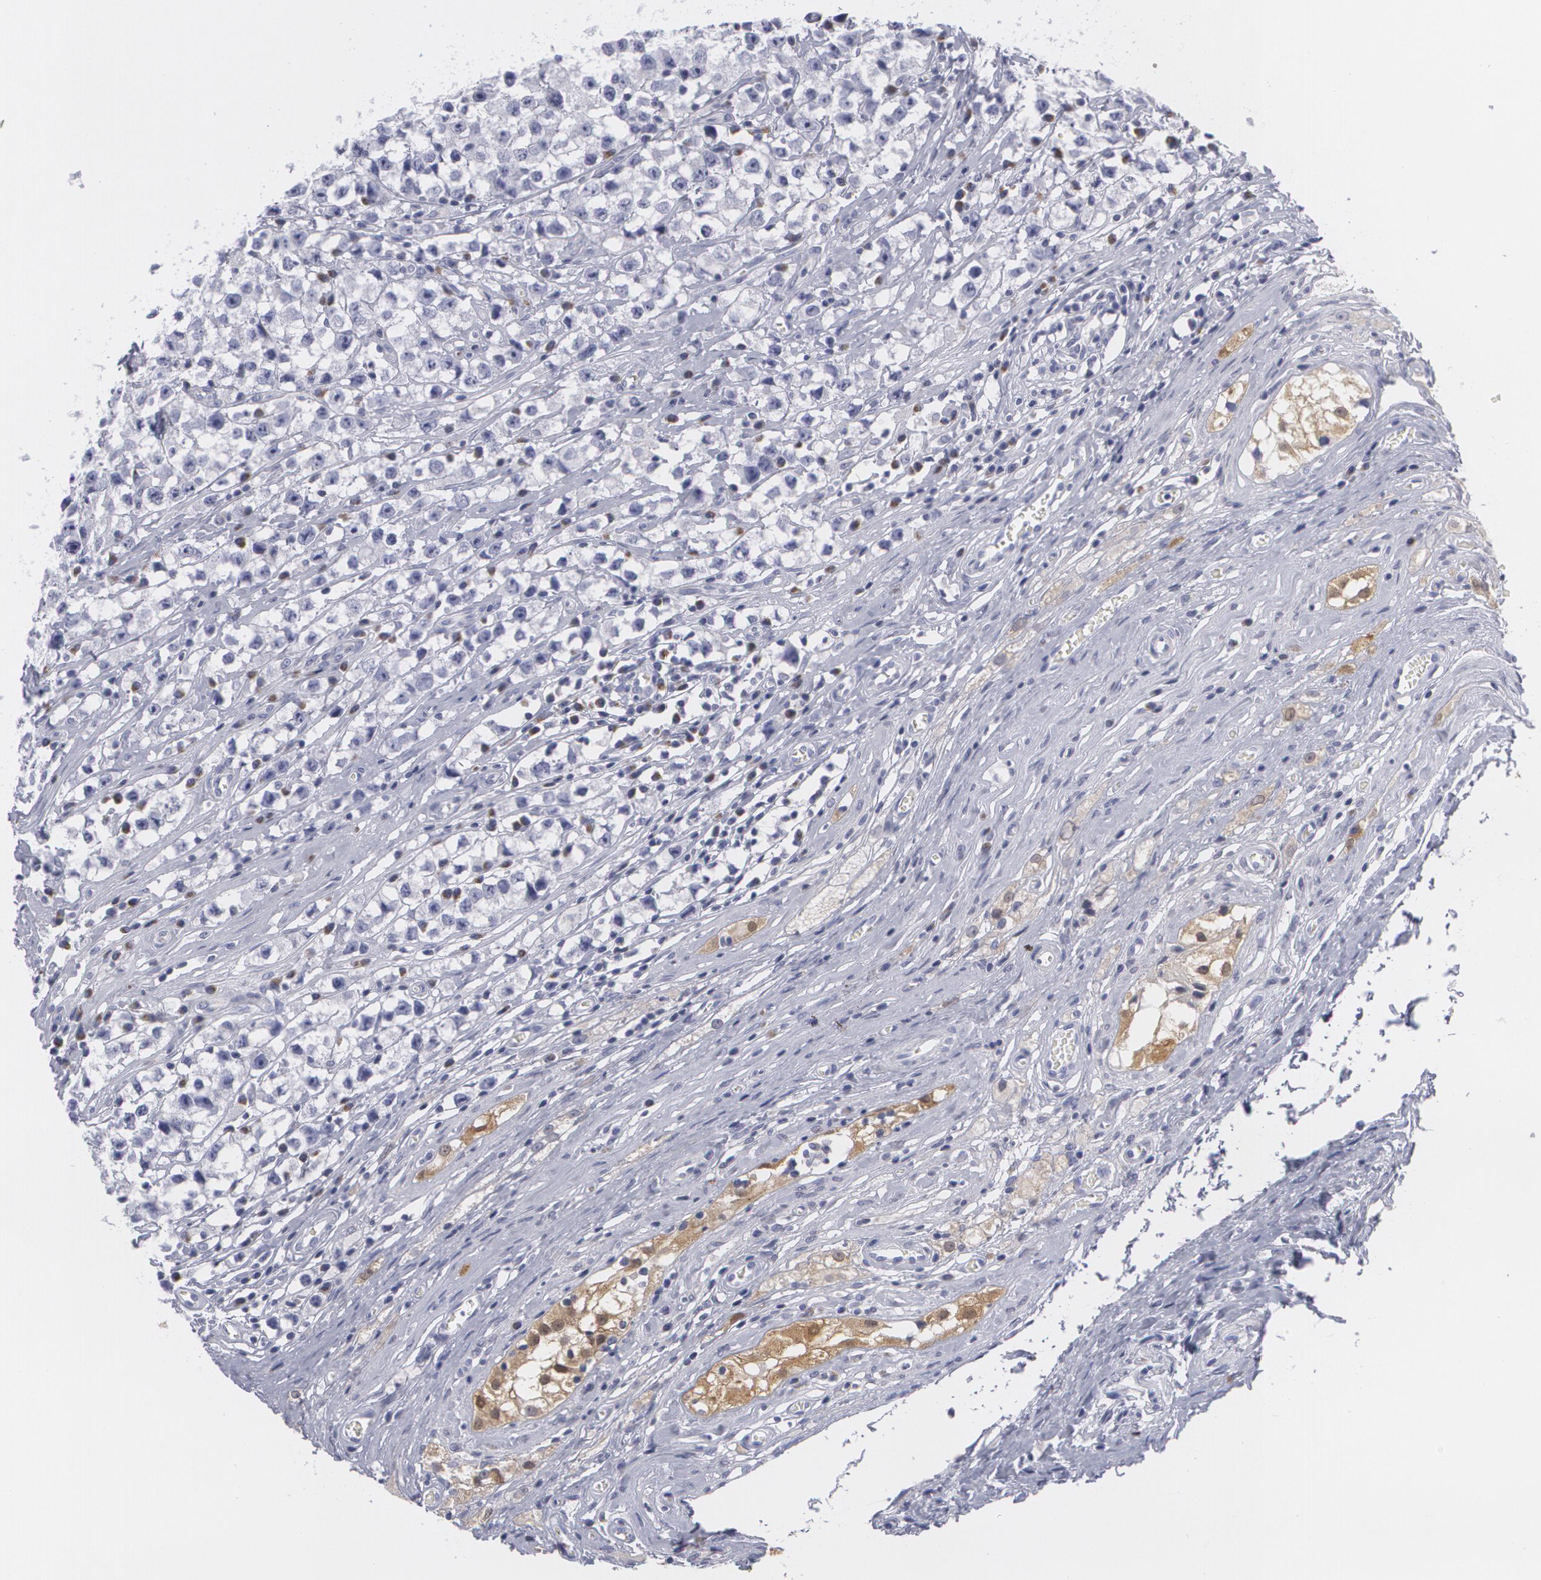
{"staining": {"intensity": "negative", "quantity": "none", "location": "none"}, "tissue": "testis cancer", "cell_type": "Tumor cells", "image_type": "cancer", "snomed": [{"axis": "morphology", "description": "Seminoma, NOS"}, {"axis": "topography", "description": "Testis"}], "caption": "Tumor cells show no significant staining in testis seminoma. Nuclei are stained in blue.", "gene": "MBNL3", "patient": {"sex": "male", "age": 35}}